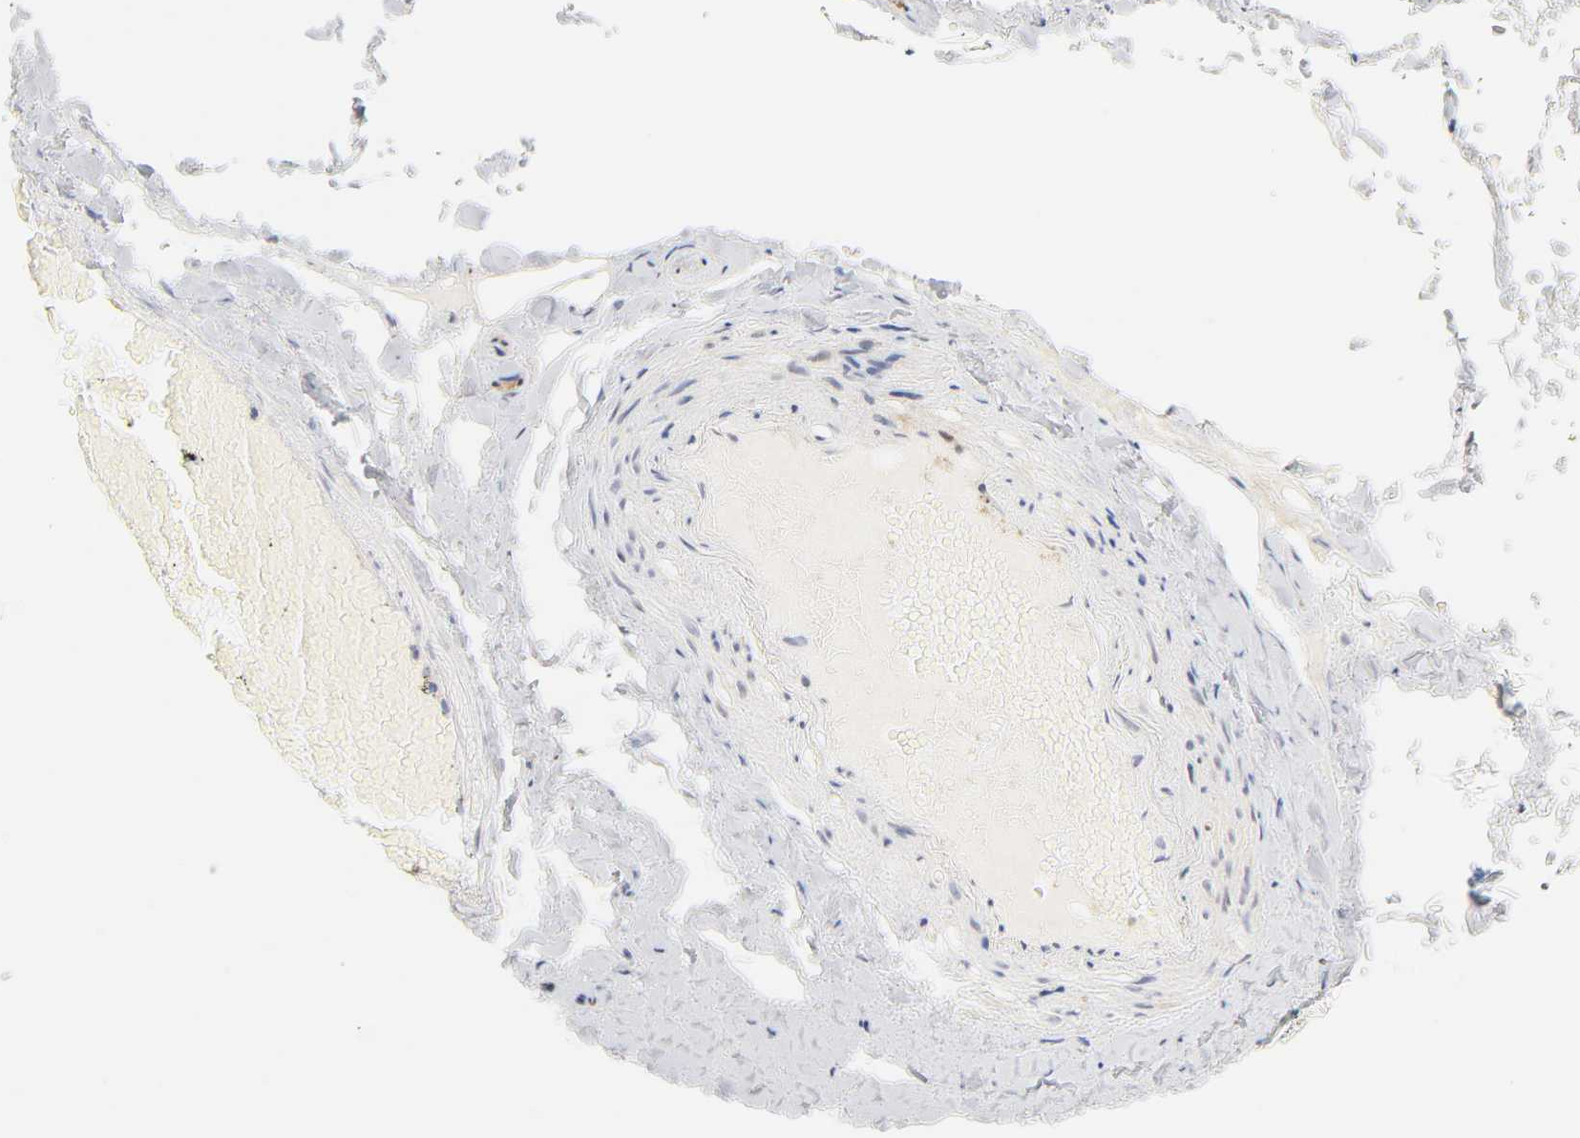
{"staining": {"intensity": "moderate", "quantity": ">75%", "location": "cytoplasmic/membranous,nuclear"}, "tissue": "adipose tissue", "cell_type": "Adipocytes", "image_type": "normal", "snomed": [{"axis": "morphology", "description": "Normal tissue, NOS"}, {"axis": "topography", "description": "Soft tissue"}, {"axis": "topography", "description": "Peripheral nerve tissue"}], "caption": "Approximately >75% of adipocytes in unremarkable adipose tissue demonstrate moderate cytoplasmic/membranous,nuclear protein expression as visualized by brown immunohistochemical staining.", "gene": "CDC37", "patient": {"sex": "female", "age": 68}}